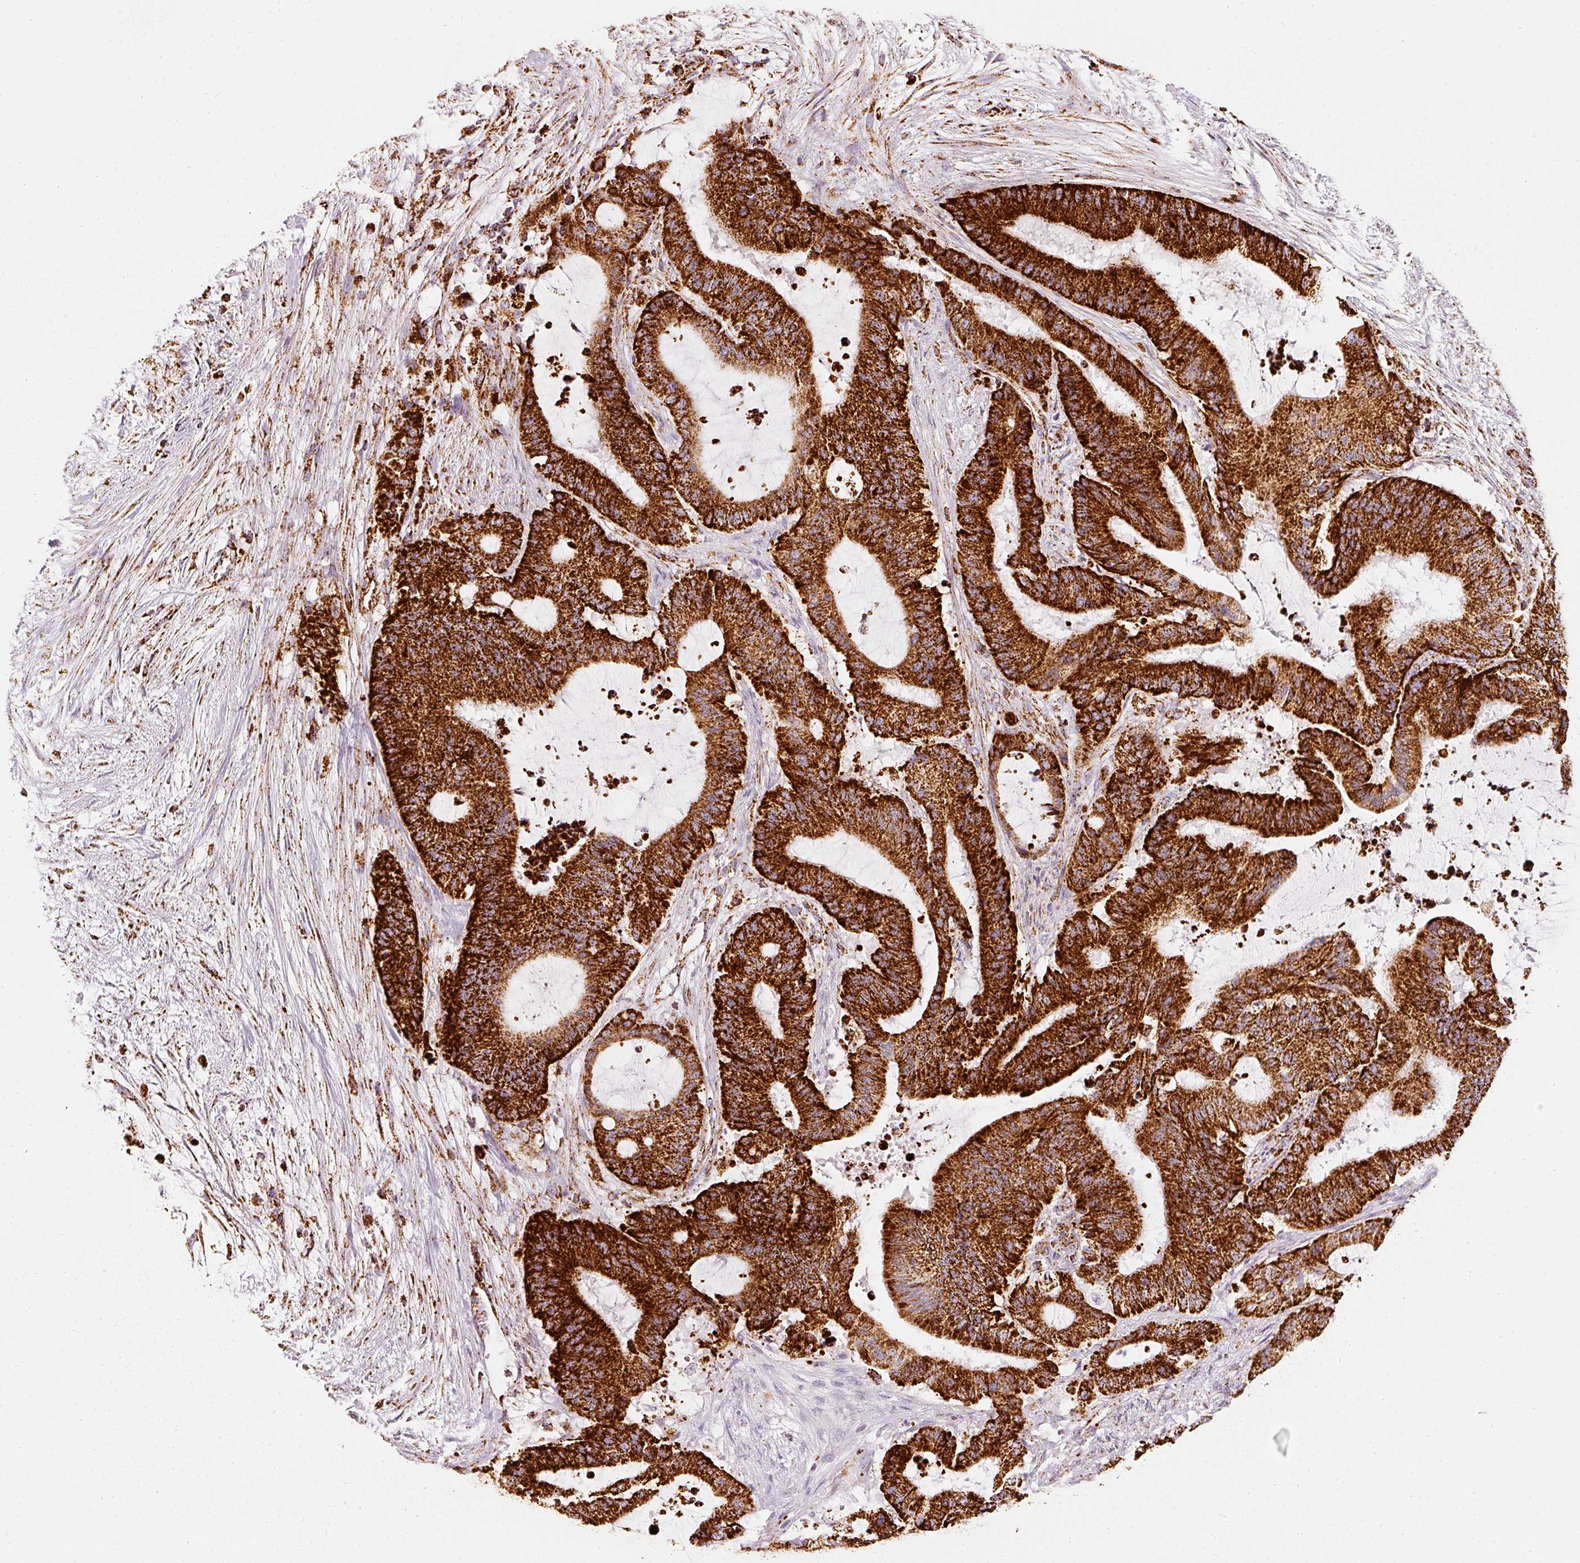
{"staining": {"intensity": "strong", "quantity": ">75%", "location": "cytoplasmic/membranous"}, "tissue": "liver cancer", "cell_type": "Tumor cells", "image_type": "cancer", "snomed": [{"axis": "morphology", "description": "Normal tissue, NOS"}, {"axis": "morphology", "description": "Cholangiocarcinoma"}, {"axis": "topography", "description": "Liver"}, {"axis": "topography", "description": "Peripheral nerve tissue"}], "caption": "Strong cytoplasmic/membranous positivity for a protein is appreciated in approximately >75% of tumor cells of liver cancer (cholangiocarcinoma) using immunohistochemistry.", "gene": "MT-CO2", "patient": {"sex": "female", "age": 73}}